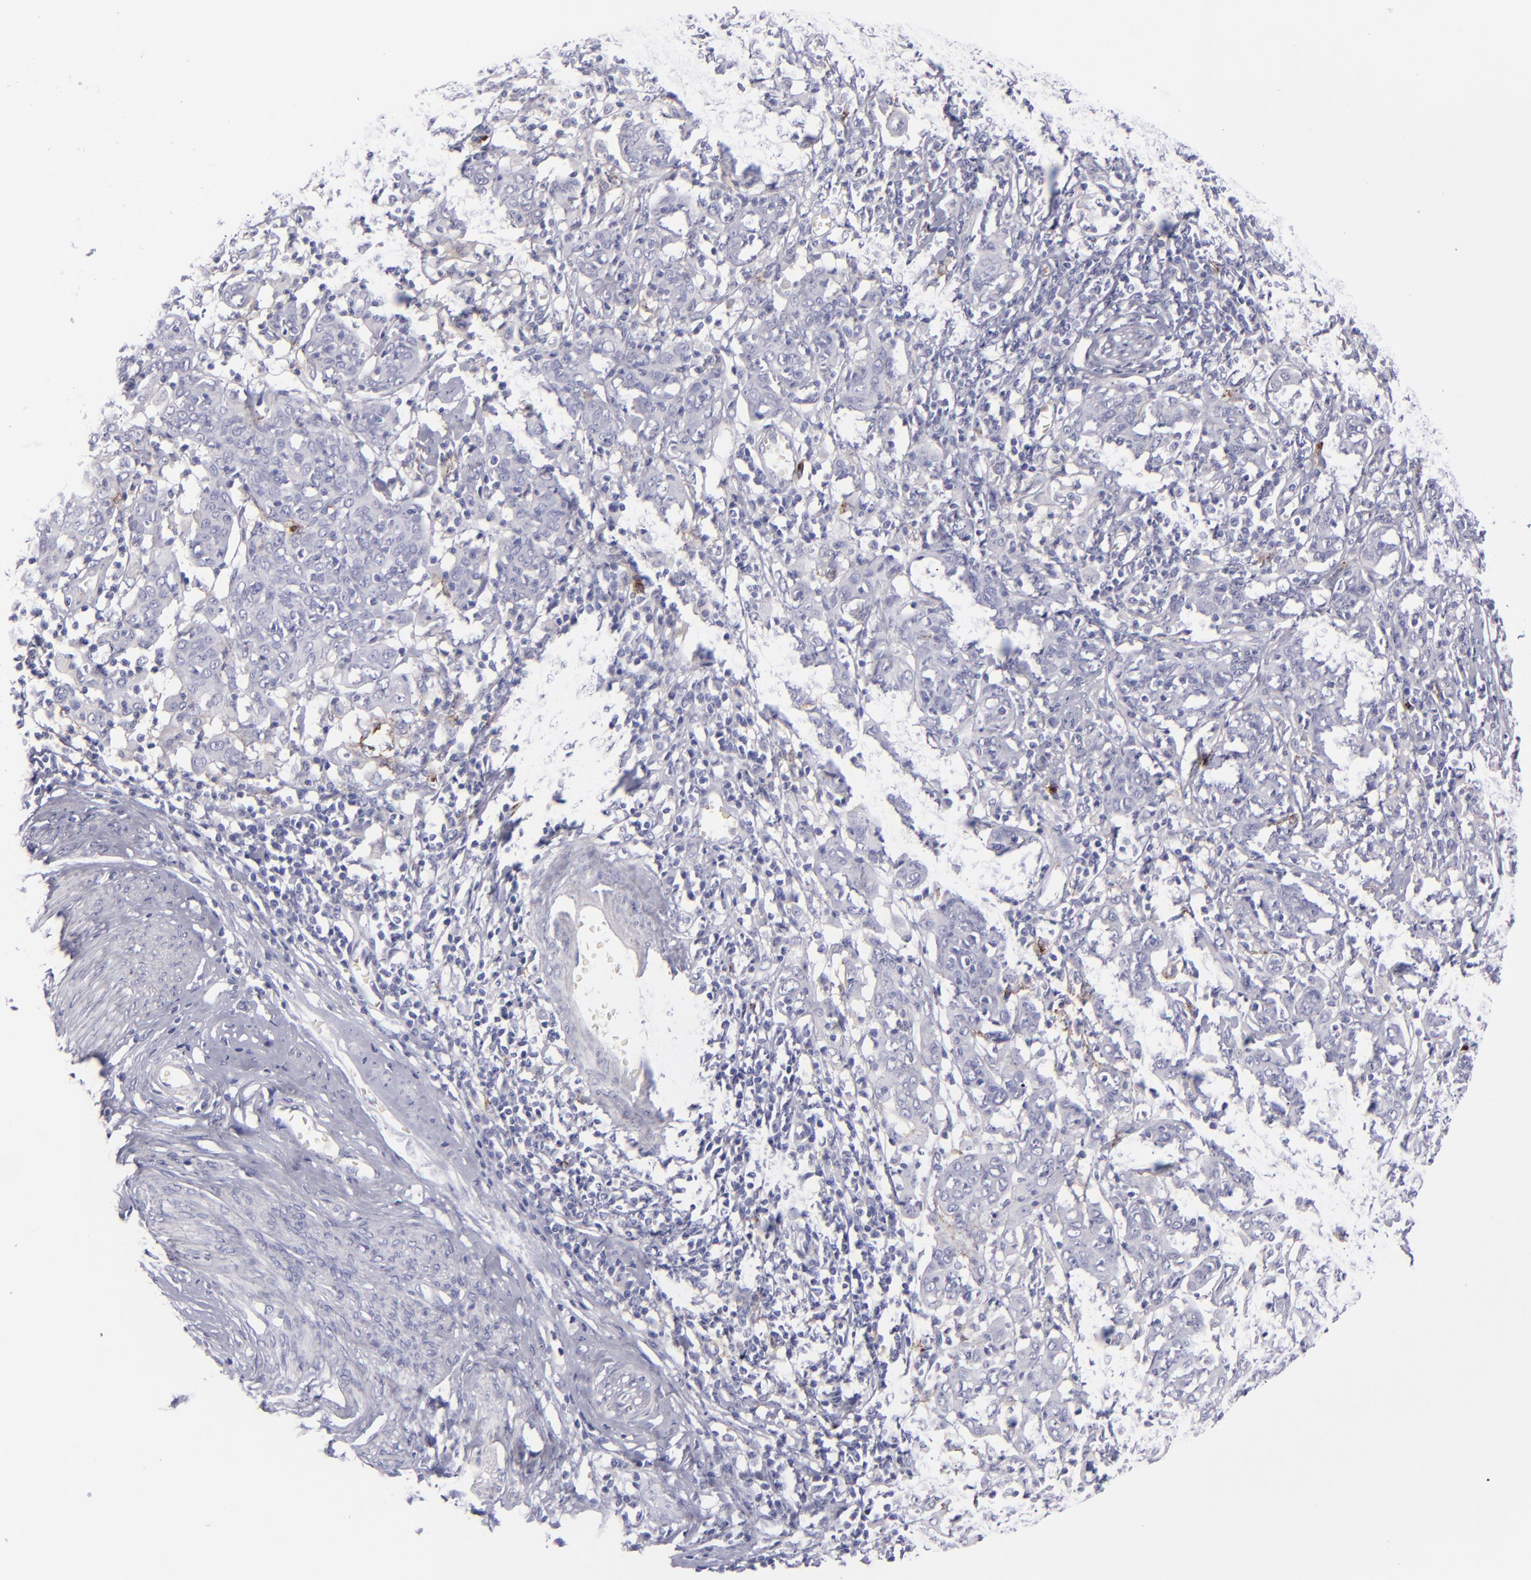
{"staining": {"intensity": "negative", "quantity": "none", "location": "none"}, "tissue": "cervical cancer", "cell_type": "Tumor cells", "image_type": "cancer", "snomed": [{"axis": "morphology", "description": "Normal tissue, NOS"}, {"axis": "morphology", "description": "Squamous cell carcinoma, NOS"}, {"axis": "topography", "description": "Cervix"}], "caption": "Protein analysis of squamous cell carcinoma (cervical) exhibits no significant positivity in tumor cells.", "gene": "ANPEP", "patient": {"sex": "female", "age": 67}}